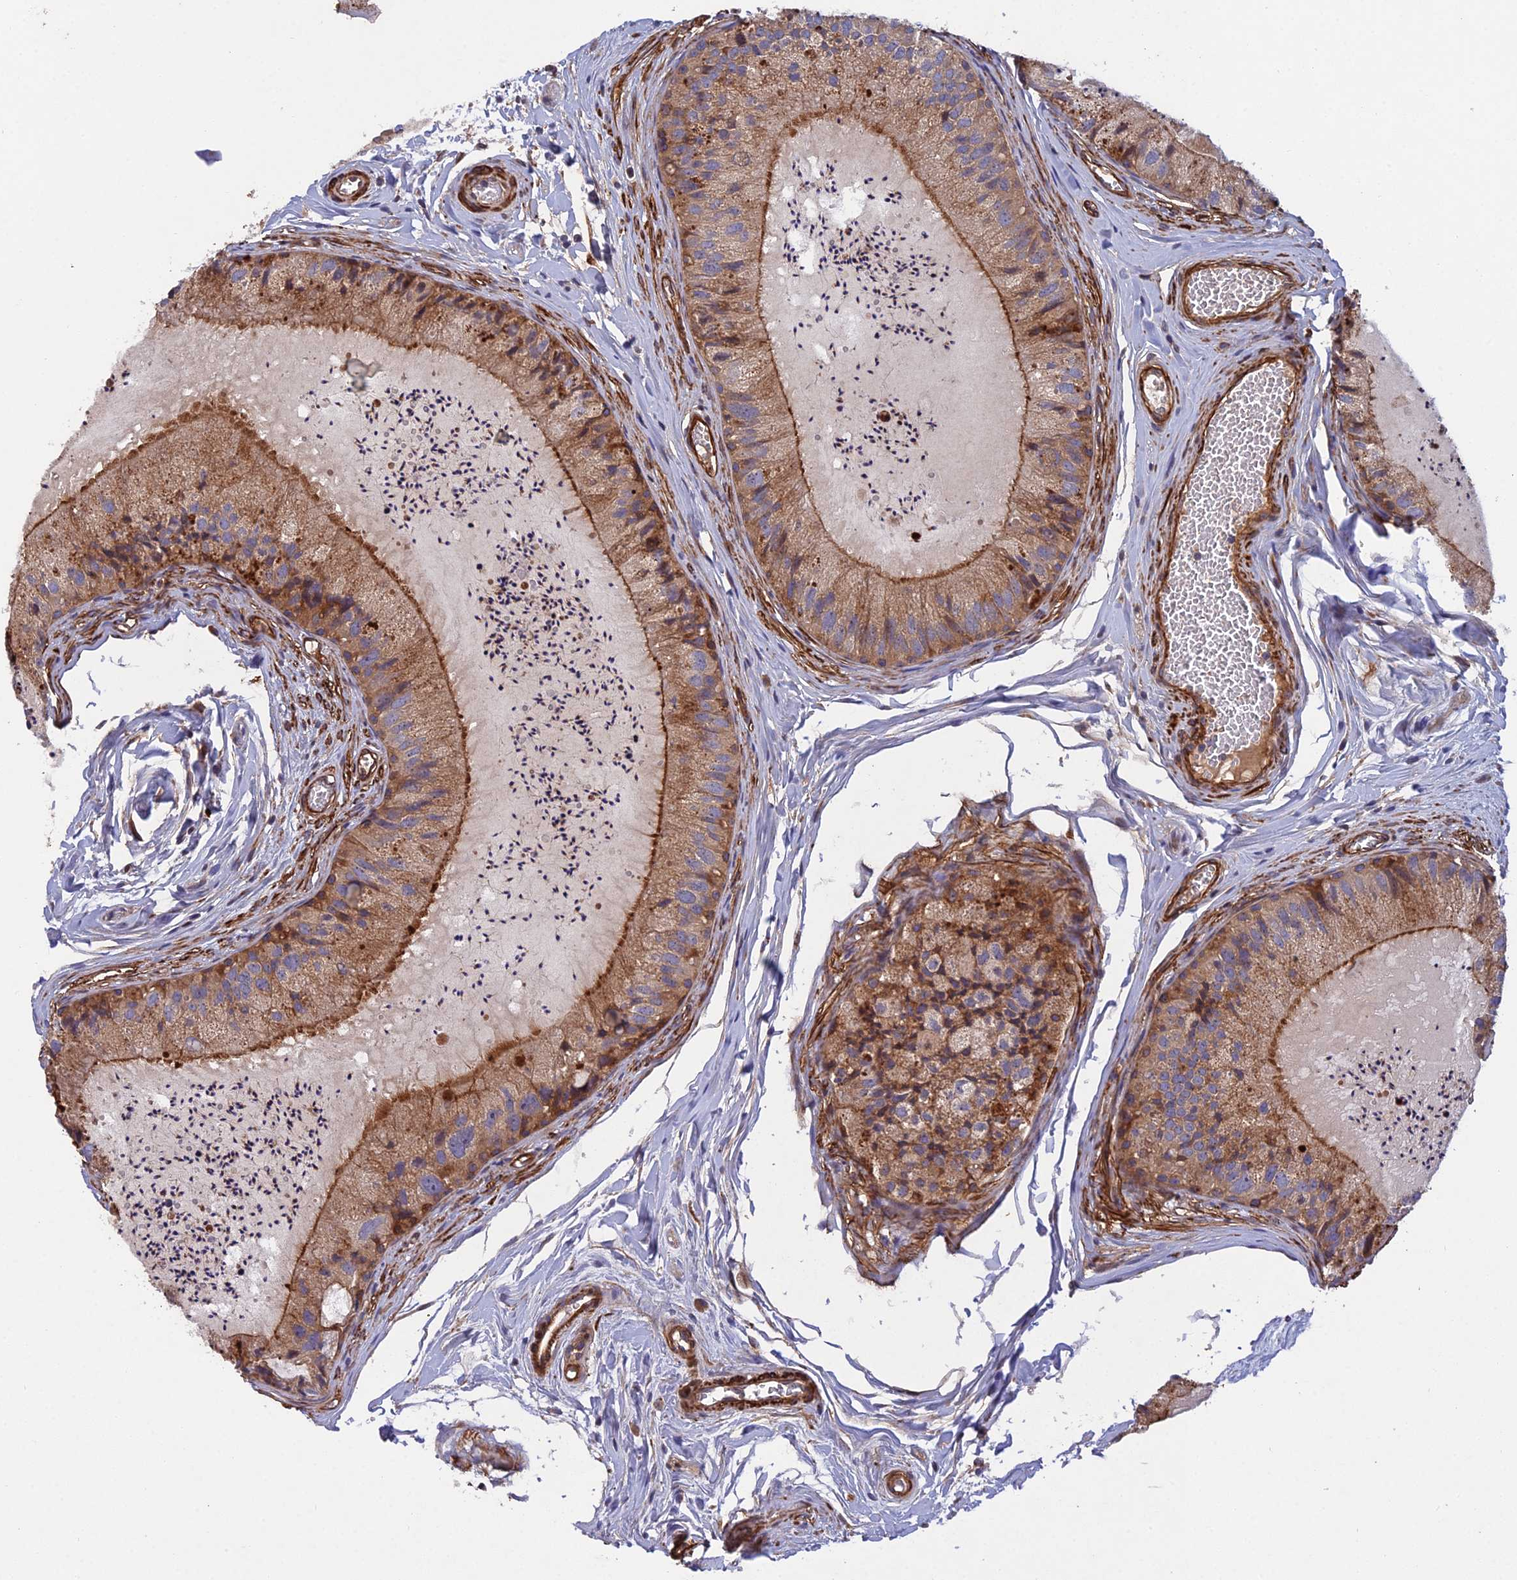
{"staining": {"intensity": "strong", "quantity": "25%-75%", "location": "cytoplasmic/membranous"}, "tissue": "epididymis", "cell_type": "Glandular cells", "image_type": "normal", "snomed": [{"axis": "morphology", "description": "Normal tissue, NOS"}, {"axis": "topography", "description": "Epididymis"}], "caption": "A high-resolution photomicrograph shows immunohistochemistry staining of normal epididymis, which displays strong cytoplasmic/membranous positivity in about 25%-75% of glandular cells. (brown staining indicates protein expression, while blue staining denotes nuclei).", "gene": "RALGAPA2", "patient": {"sex": "male", "age": 31}}